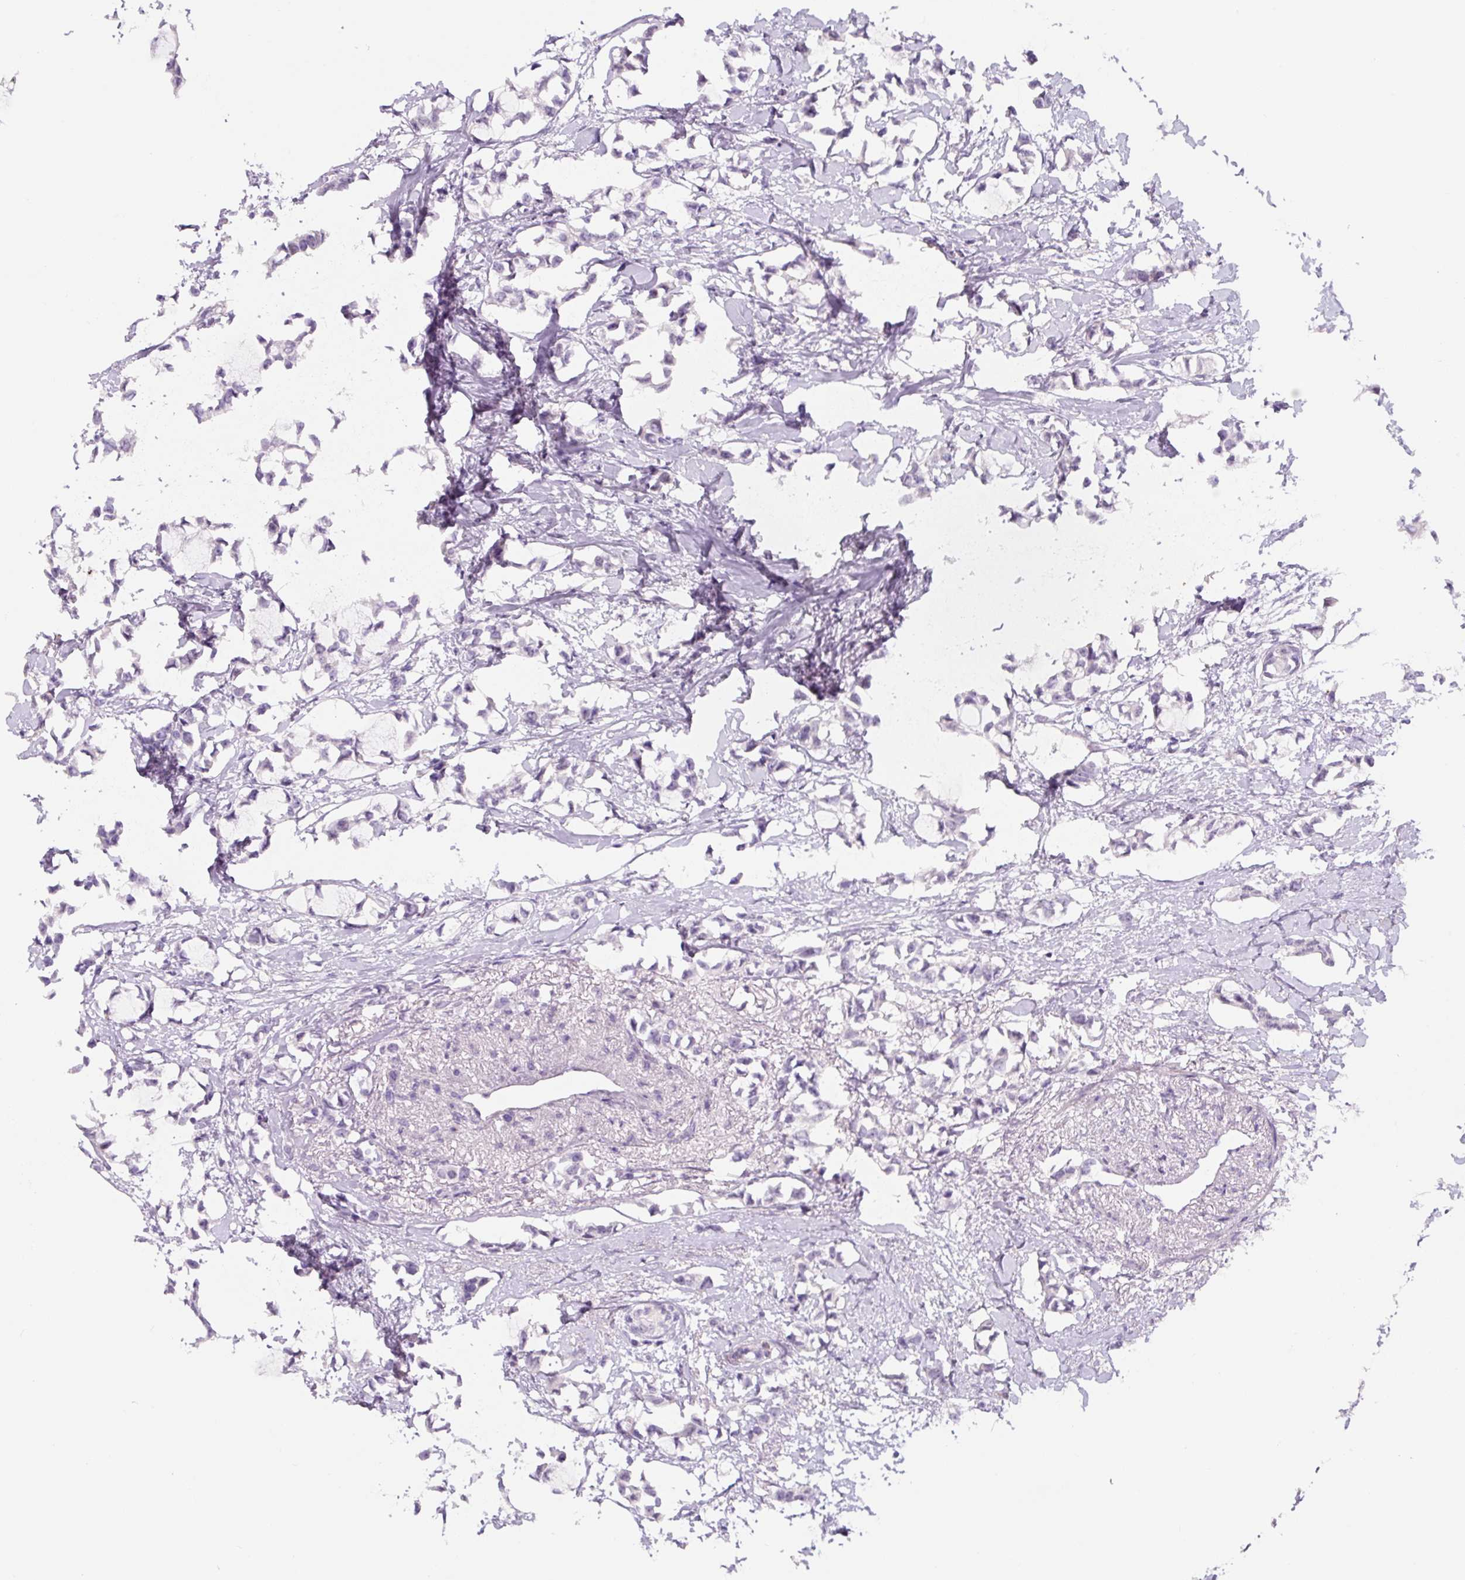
{"staining": {"intensity": "negative", "quantity": "none", "location": "none"}, "tissue": "breast cancer", "cell_type": "Tumor cells", "image_type": "cancer", "snomed": [{"axis": "morphology", "description": "Duct carcinoma"}, {"axis": "topography", "description": "Breast"}], "caption": "DAB (3,3'-diaminobenzidine) immunohistochemical staining of human breast infiltrating ductal carcinoma reveals no significant staining in tumor cells. (DAB (3,3'-diaminobenzidine) IHC, high magnification).", "gene": "CCL25", "patient": {"sex": "female", "age": 73}}